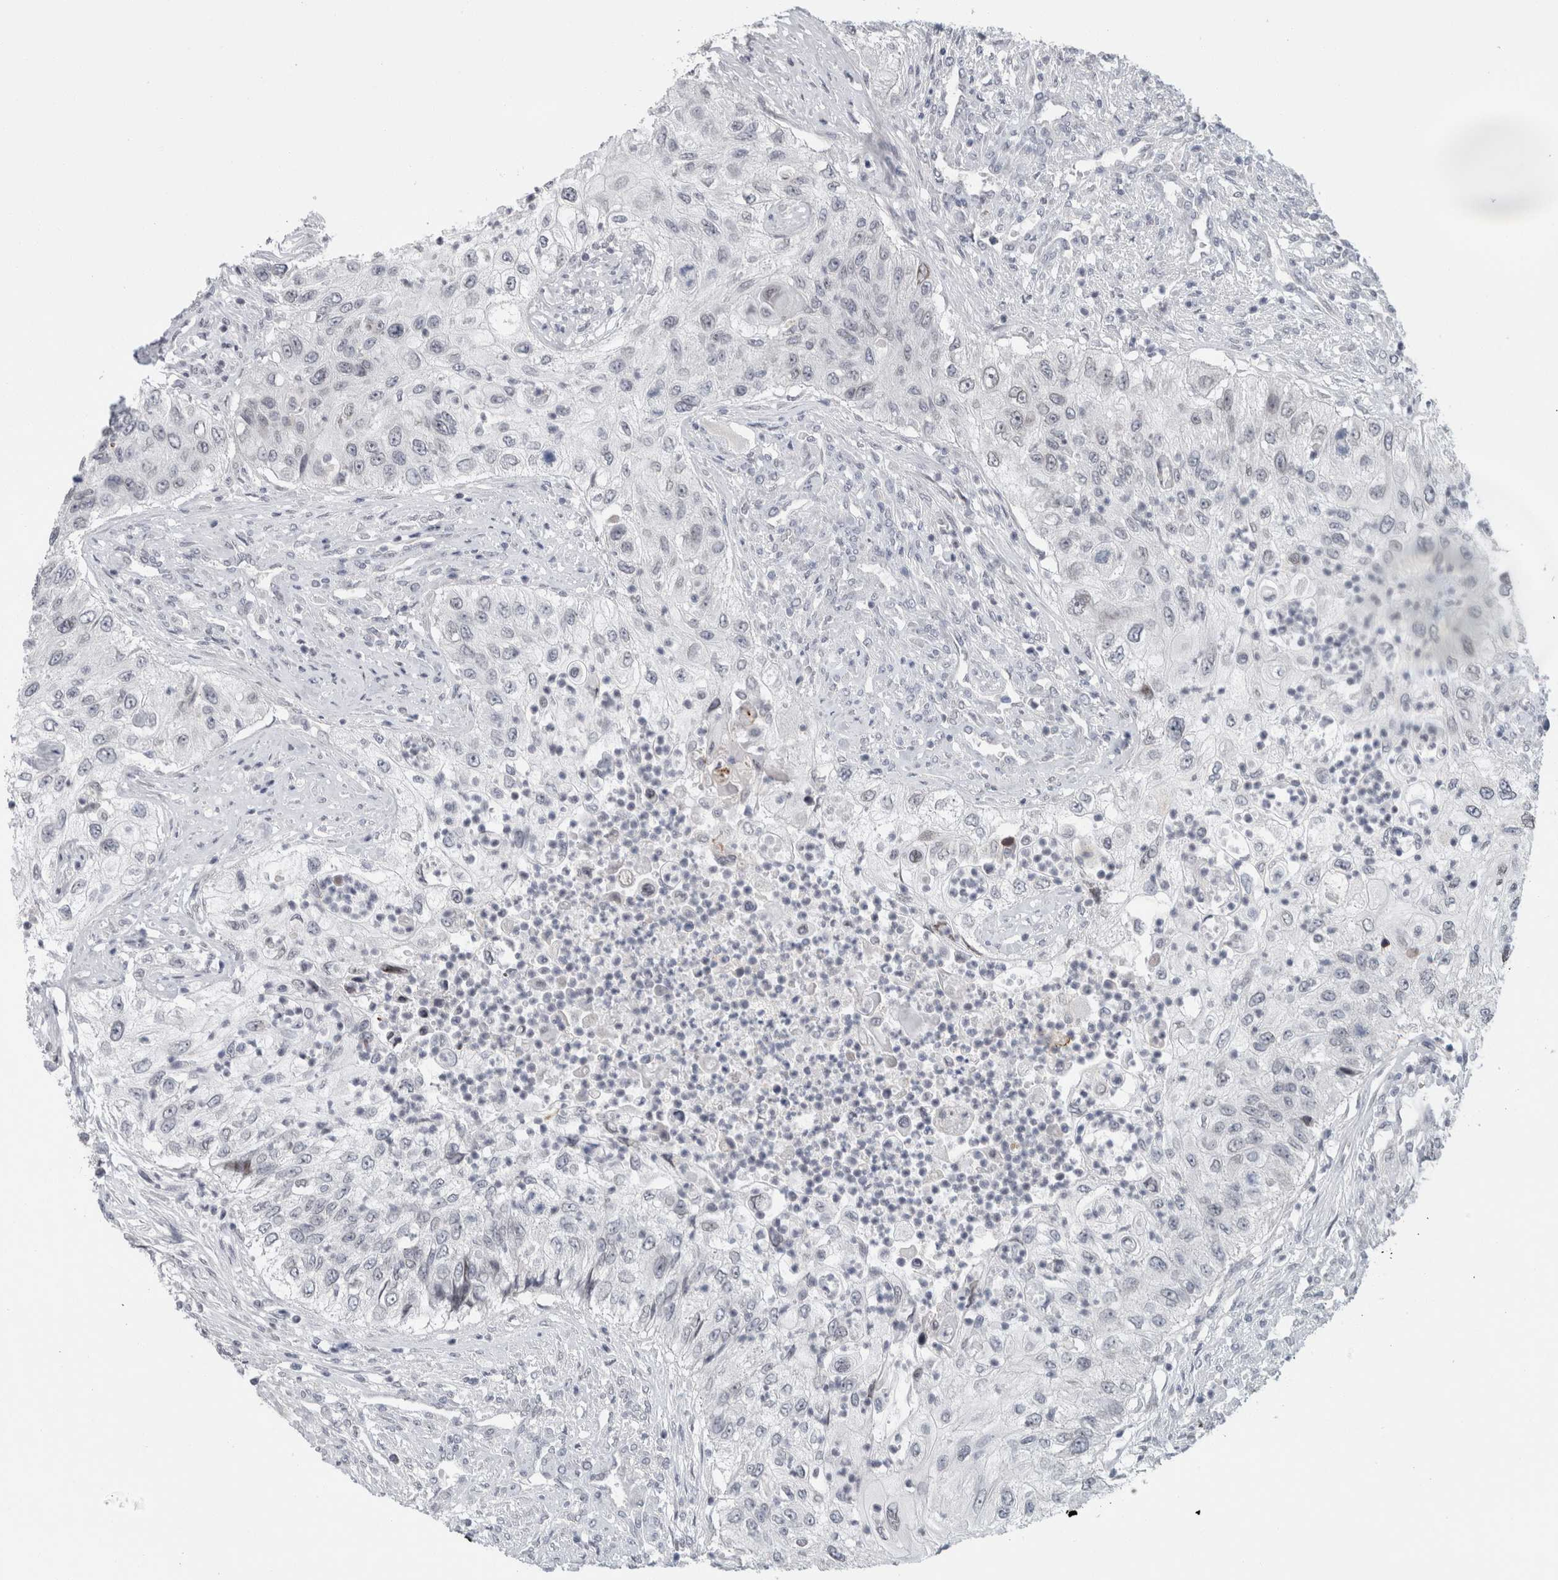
{"staining": {"intensity": "negative", "quantity": "none", "location": "none"}, "tissue": "urothelial cancer", "cell_type": "Tumor cells", "image_type": "cancer", "snomed": [{"axis": "morphology", "description": "Urothelial carcinoma, High grade"}, {"axis": "topography", "description": "Urinary bladder"}], "caption": "Photomicrograph shows no significant protein positivity in tumor cells of urothelial cancer.", "gene": "ZNF770", "patient": {"sex": "female", "age": 60}}